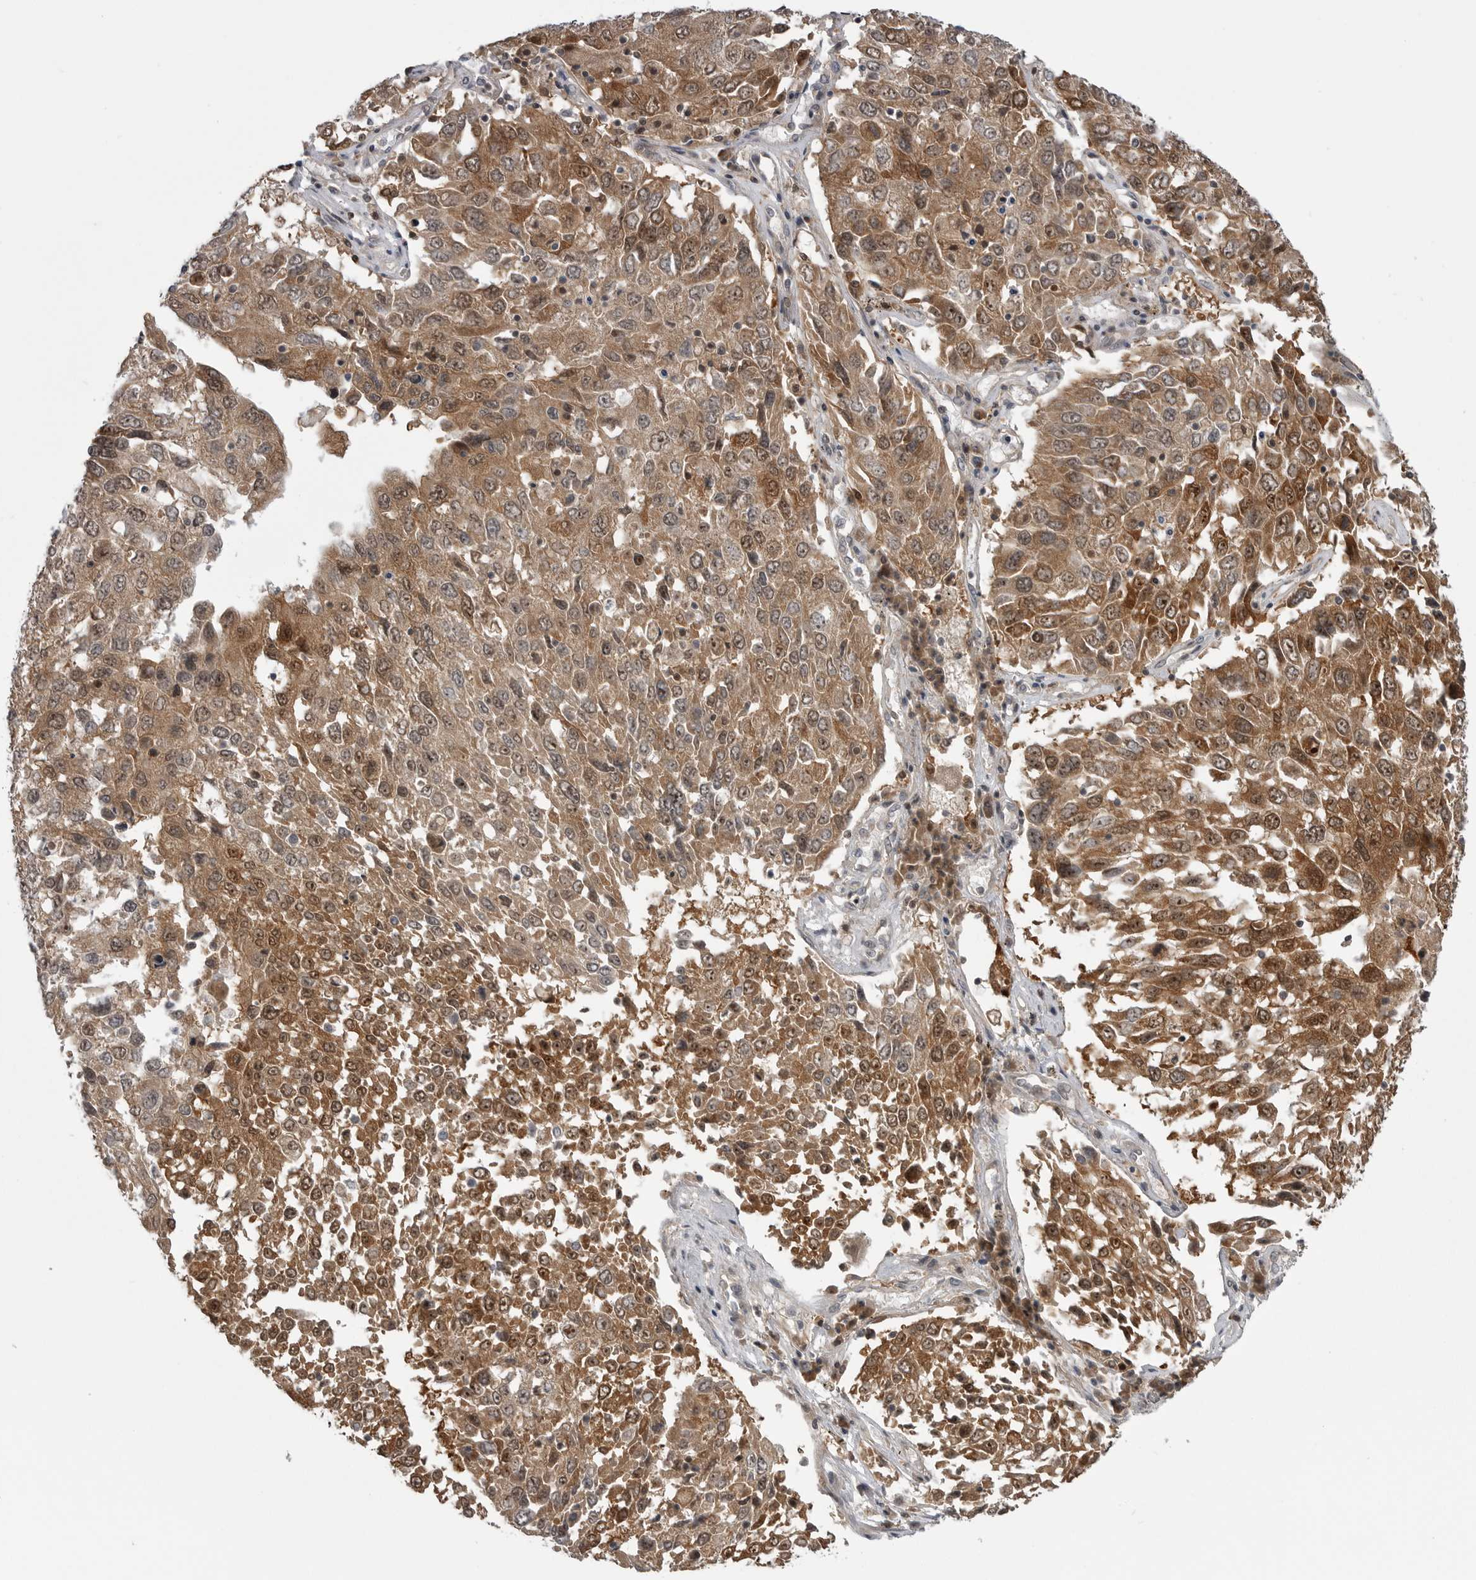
{"staining": {"intensity": "moderate", "quantity": ">75%", "location": "cytoplasmic/membranous,nuclear"}, "tissue": "lung cancer", "cell_type": "Tumor cells", "image_type": "cancer", "snomed": [{"axis": "morphology", "description": "Squamous cell carcinoma, NOS"}, {"axis": "topography", "description": "Lung"}], "caption": "This image displays lung cancer stained with IHC to label a protein in brown. The cytoplasmic/membranous and nuclear of tumor cells show moderate positivity for the protein. Nuclei are counter-stained blue.", "gene": "MAPK13", "patient": {"sex": "male", "age": 65}}